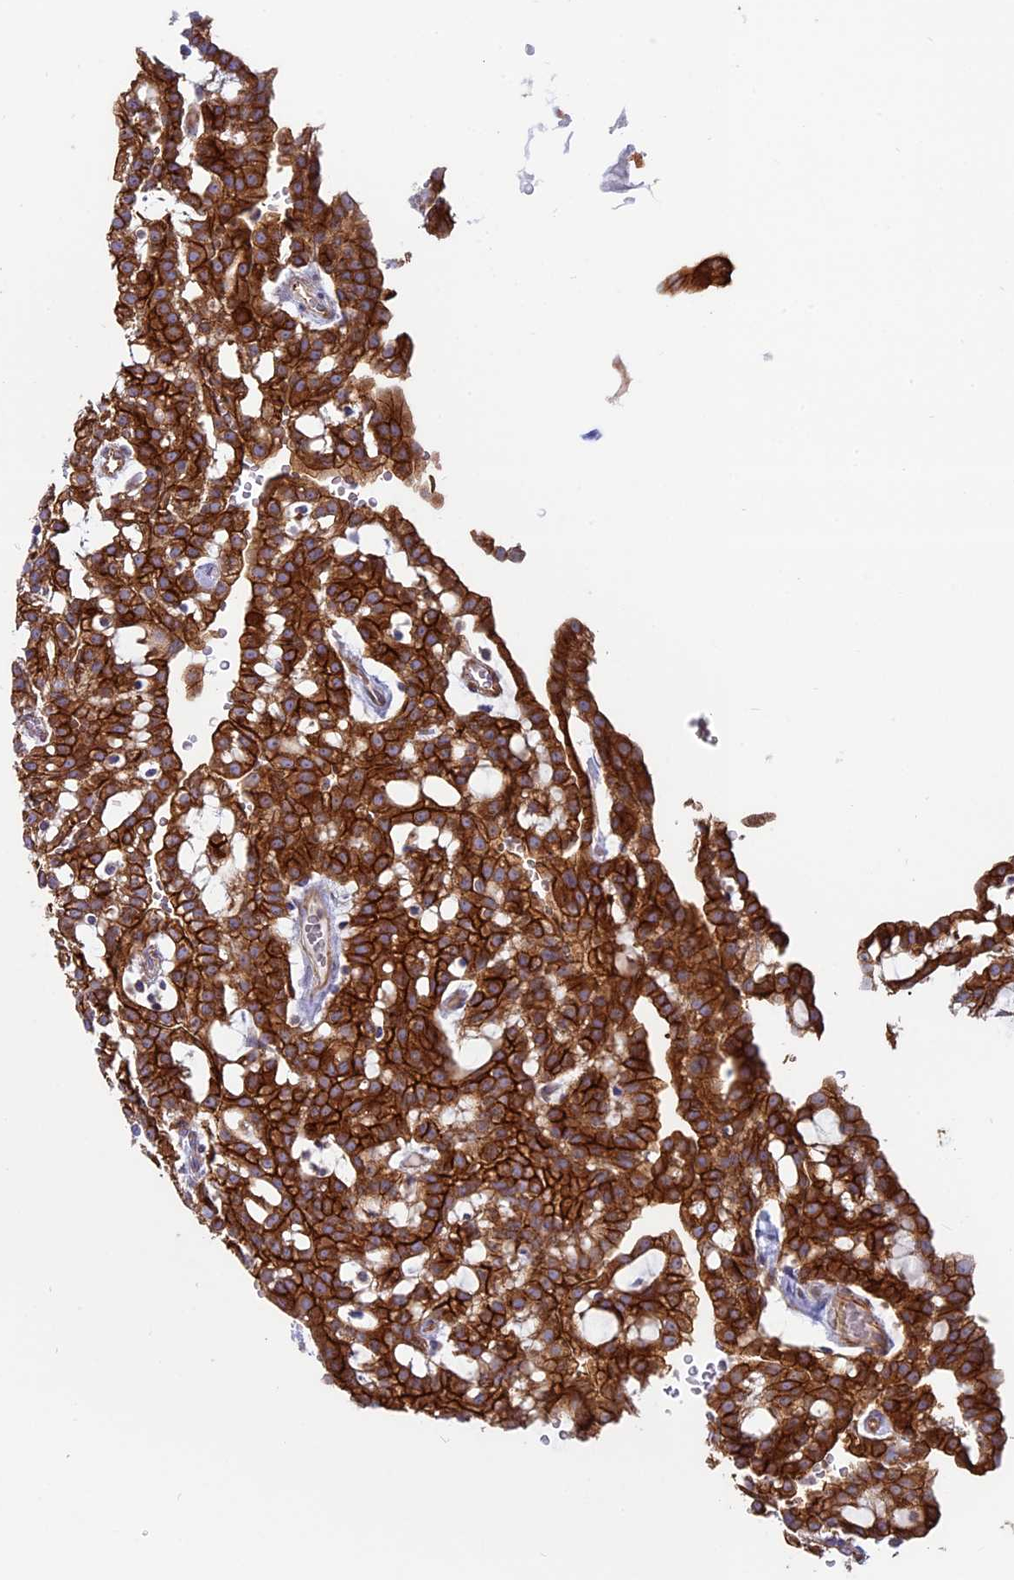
{"staining": {"intensity": "strong", "quantity": ">75%", "location": "cytoplasmic/membranous"}, "tissue": "renal cancer", "cell_type": "Tumor cells", "image_type": "cancer", "snomed": [{"axis": "morphology", "description": "Adenocarcinoma, NOS"}, {"axis": "topography", "description": "Kidney"}], "caption": "Renal cancer (adenocarcinoma) stained with IHC displays strong cytoplasmic/membranous staining in about >75% of tumor cells.", "gene": "MYO5B", "patient": {"sex": "male", "age": 63}}